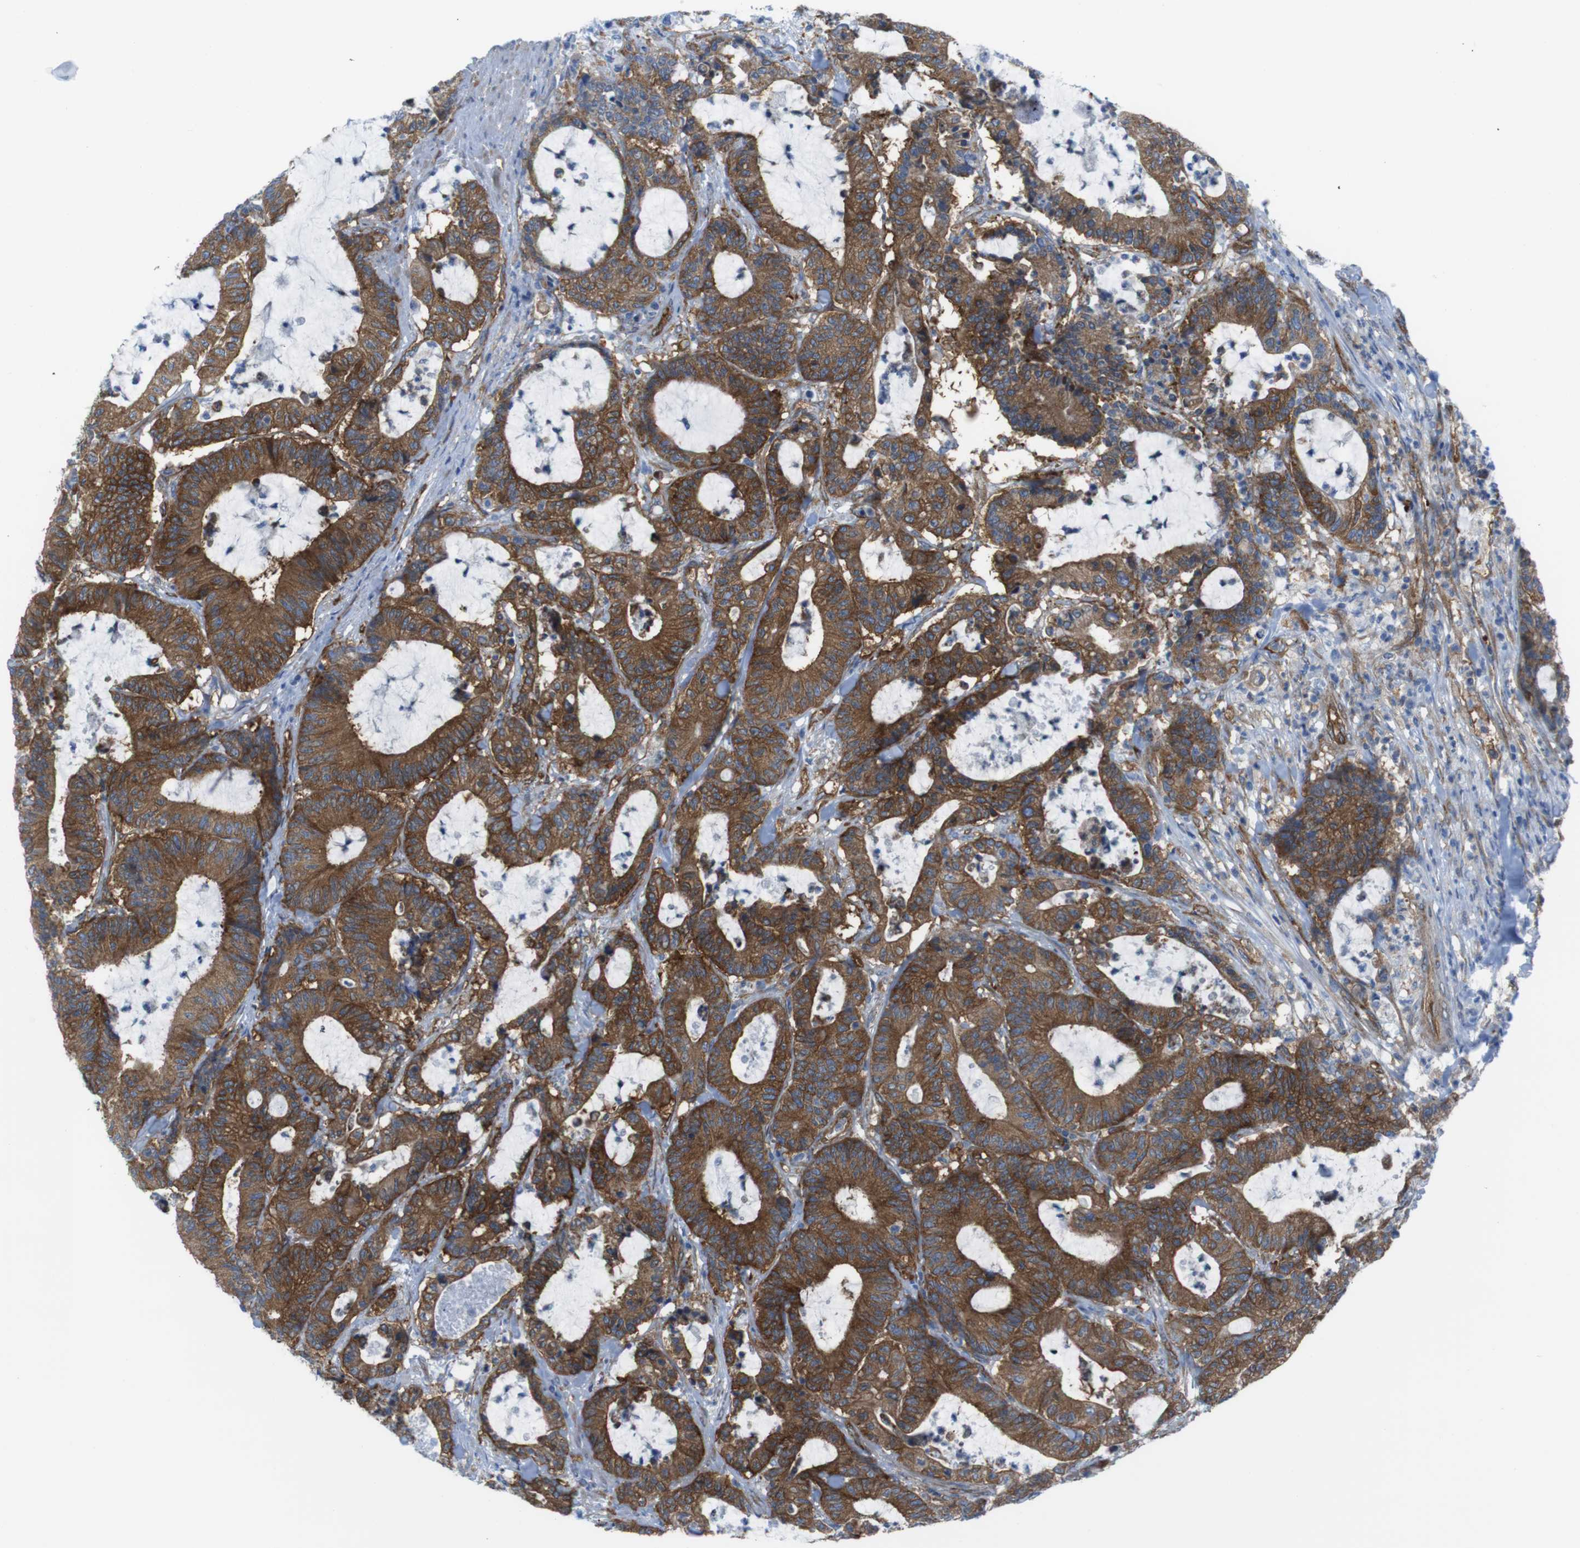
{"staining": {"intensity": "strong", "quantity": ">75%", "location": "cytoplasmic/membranous"}, "tissue": "colorectal cancer", "cell_type": "Tumor cells", "image_type": "cancer", "snomed": [{"axis": "morphology", "description": "Adenocarcinoma, NOS"}, {"axis": "topography", "description": "Colon"}], "caption": "Protein staining displays strong cytoplasmic/membranous staining in approximately >75% of tumor cells in colorectal cancer (adenocarcinoma).", "gene": "DIAPH2", "patient": {"sex": "female", "age": 84}}